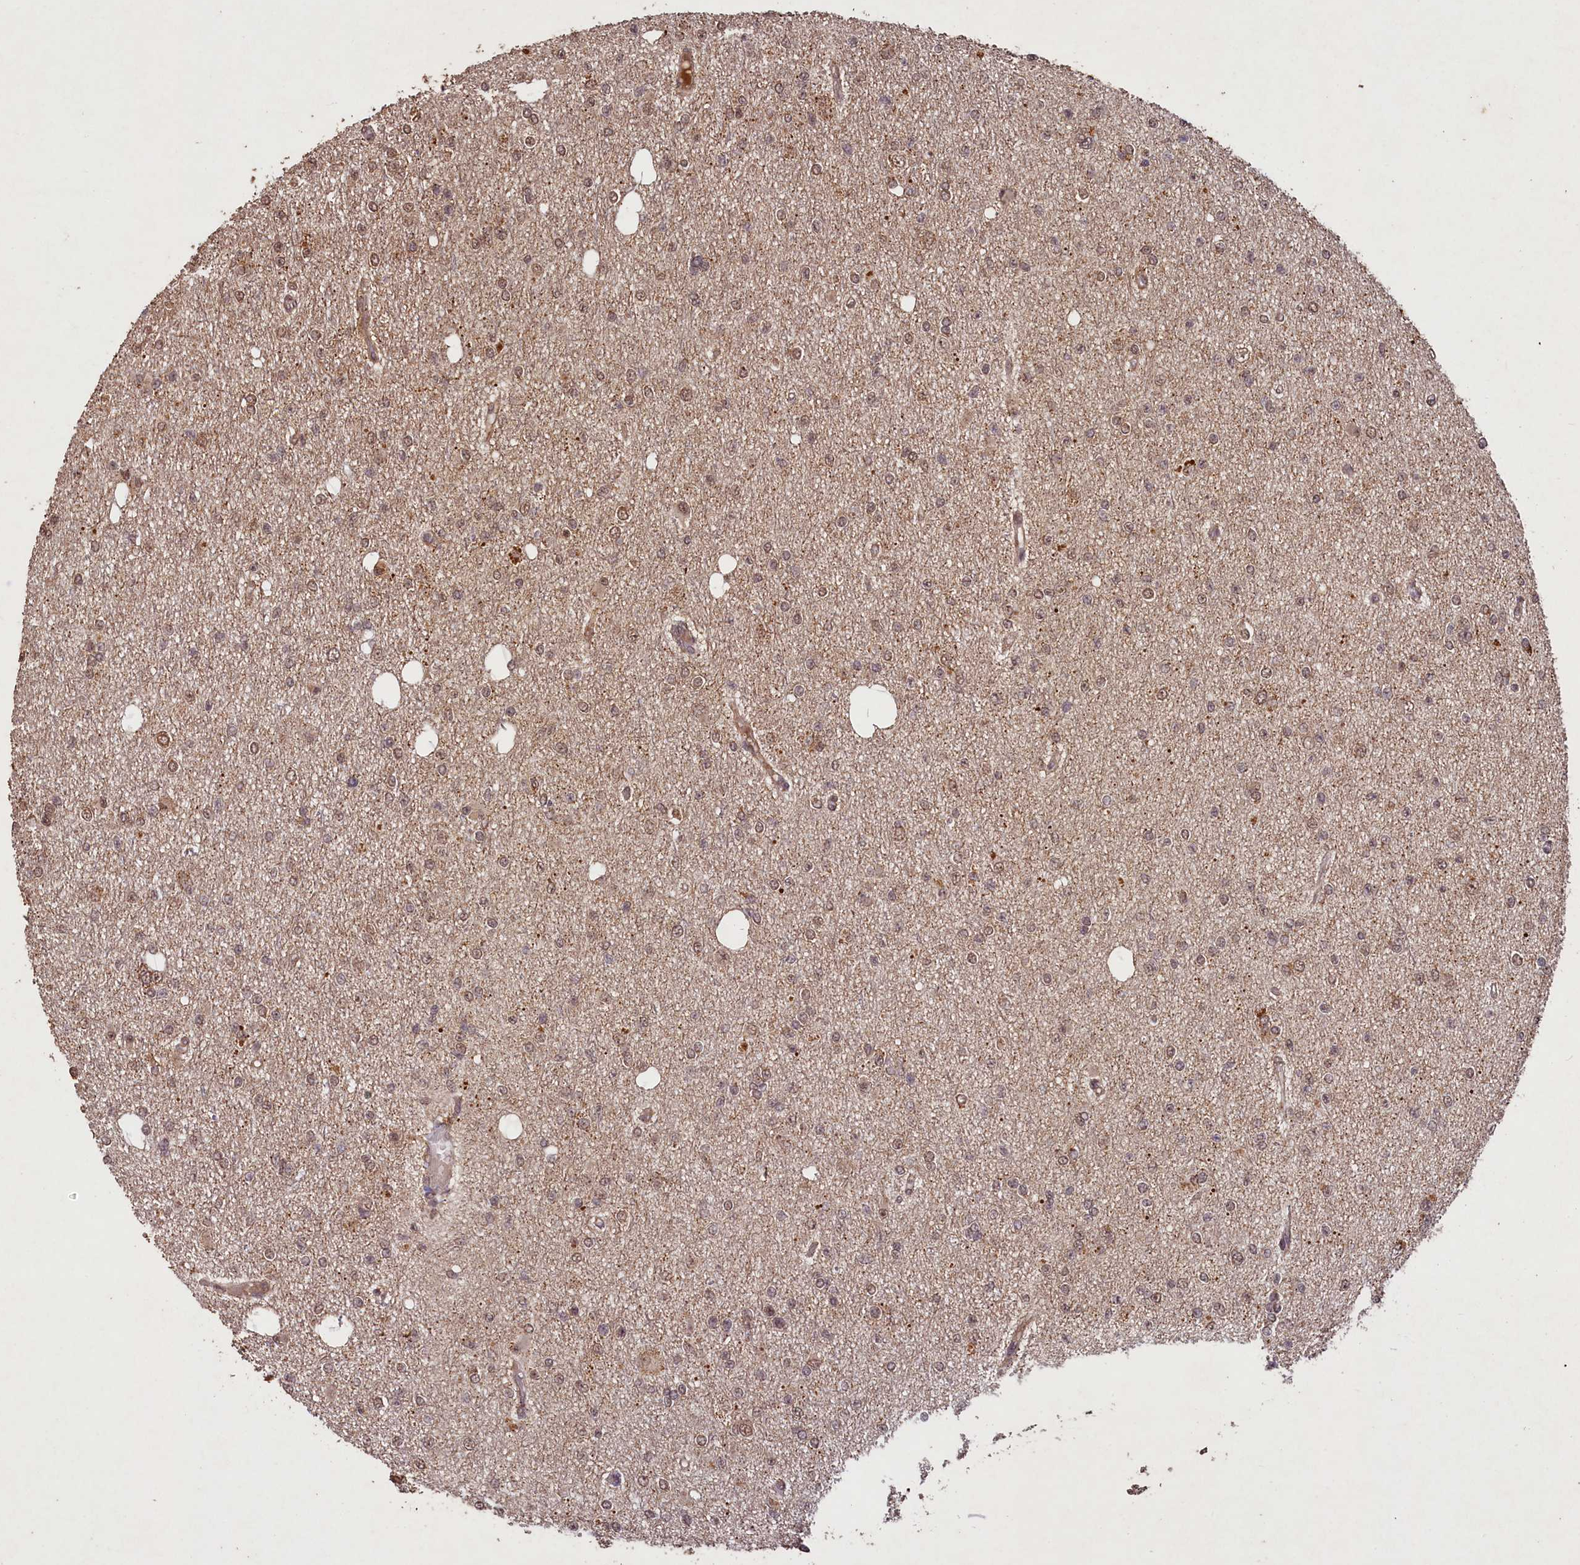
{"staining": {"intensity": "moderate", "quantity": "25%-75%", "location": "nuclear"}, "tissue": "glioma", "cell_type": "Tumor cells", "image_type": "cancer", "snomed": [{"axis": "morphology", "description": "Glioma, malignant, Low grade"}, {"axis": "topography", "description": "Brain"}], "caption": "High-magnification brightfield microscopy of malignant glioma (low-grade) stained with DAB (3,3'-diaminobenzidine) (brown) and counterstained with hematoxylin (blue). tumor cells exhibit moderate nuclear staining is seen in about25%-75% of cells.", "gene": "SHPRH", "patient": {"sex": "female", "age": 22}}